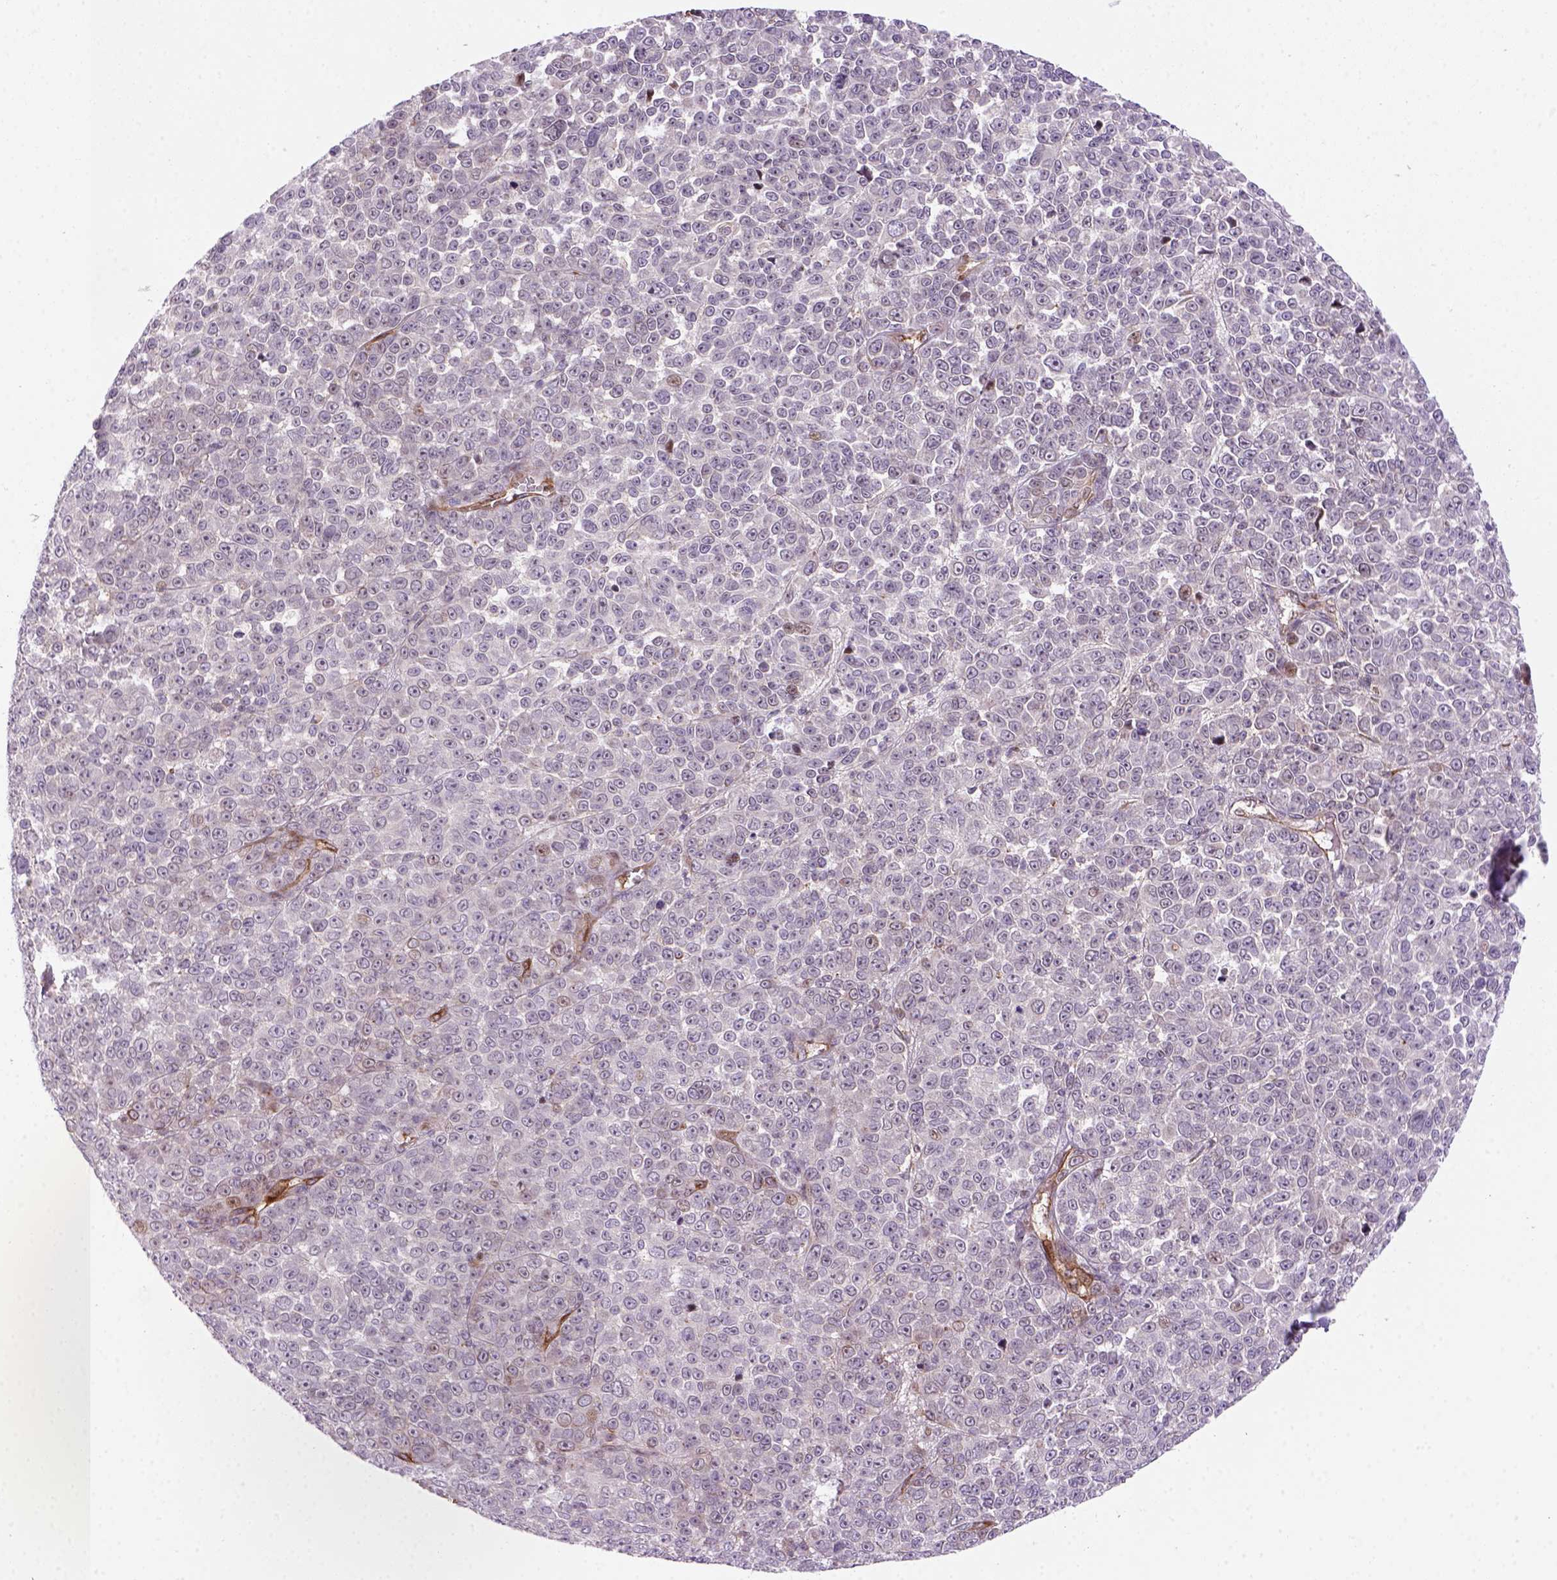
{"staining": {"intensity": "negative", "quantity": "none", "location": "none"}, "tissue": "melanoma", "cell_type": "Tumor cells", "image_type": "cancer", "snomed": [{"axis": "morphology", "description": "Malignant melanoma, NOS"}, {"axis": "topography", "description": "Skin"}], "caption": "There is no significant staining in tumor cells of malignant melanoma.", "gene": "VSTM5", "patient": {"sex": "female", "age": 95}}